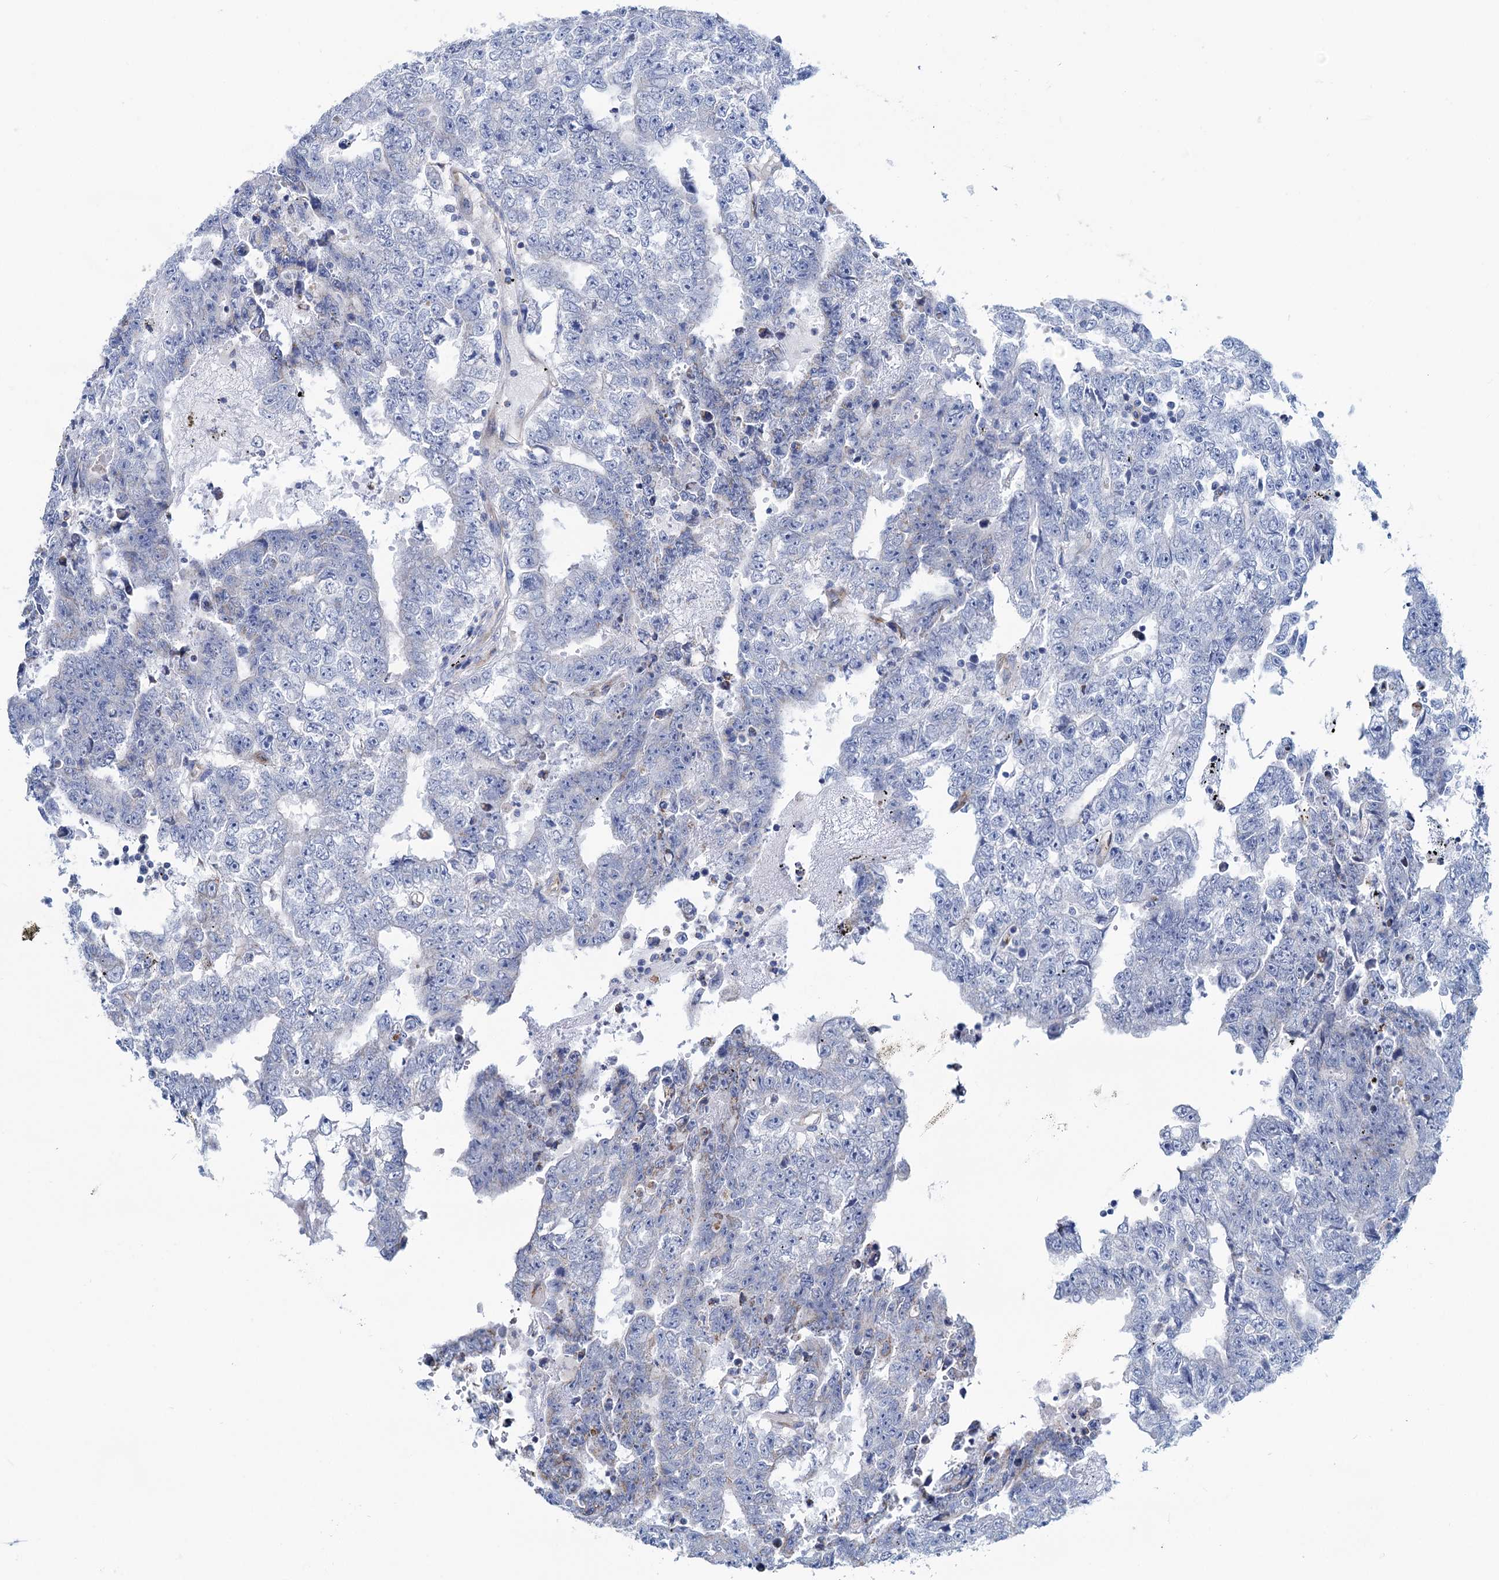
{"staining": {"intensity": "negative", "quantity": "none", "location": "none"}, "tissue": "testis cancer", "cell_type": "Tumor cells", "image_type": "cancer", "snomed": [{"axis": "morphology", "description": "Carcinoma, Embryonal, NOS"}, {"axis": "topography", "description": "Testis"}], "caption": "The photomicrograph reveals no staining of tumor cells in testis embryonal carcinoma.", "gene": "SLC1A3", "patient": {"sex": "male", "age": 25}}